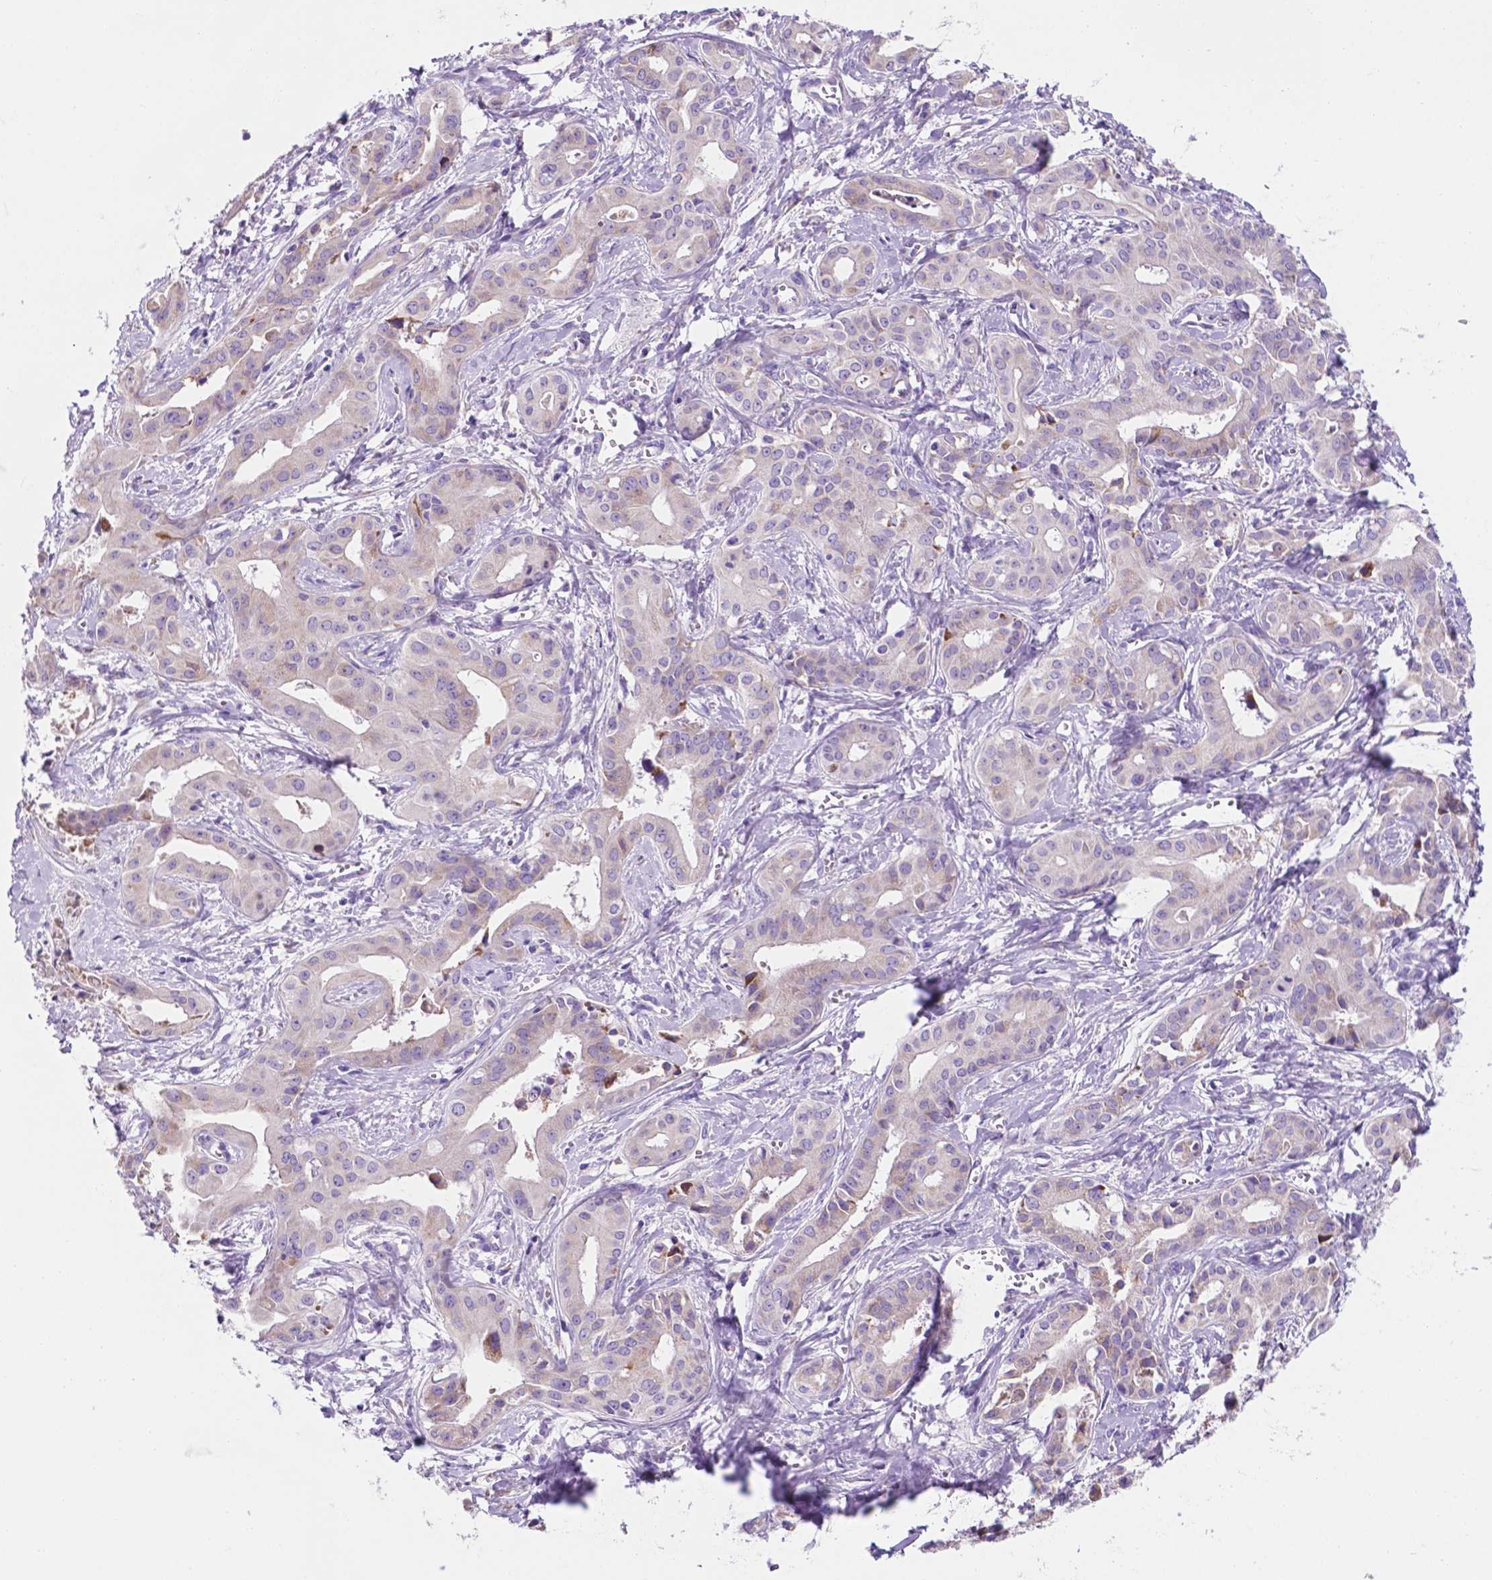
{"staining": {"intensity": "negative", "quantity": "none", "location": "none"}, "tissue": "liver cancer", "cell_type": "Tumor cells", "image_type": "cancer", "snomed": [{"axis": "morphology", "description": "Cholangiocarcinoma"}, {"axis": "topography", "description": "Liver"}], "caption": "This is an IHC histopathology image of human liver cancer (cholangiocarcinoma). There is no expression in tumor cells.", "gene": "CEACAM7", "patient": {"sex": "female", "age": 65}}